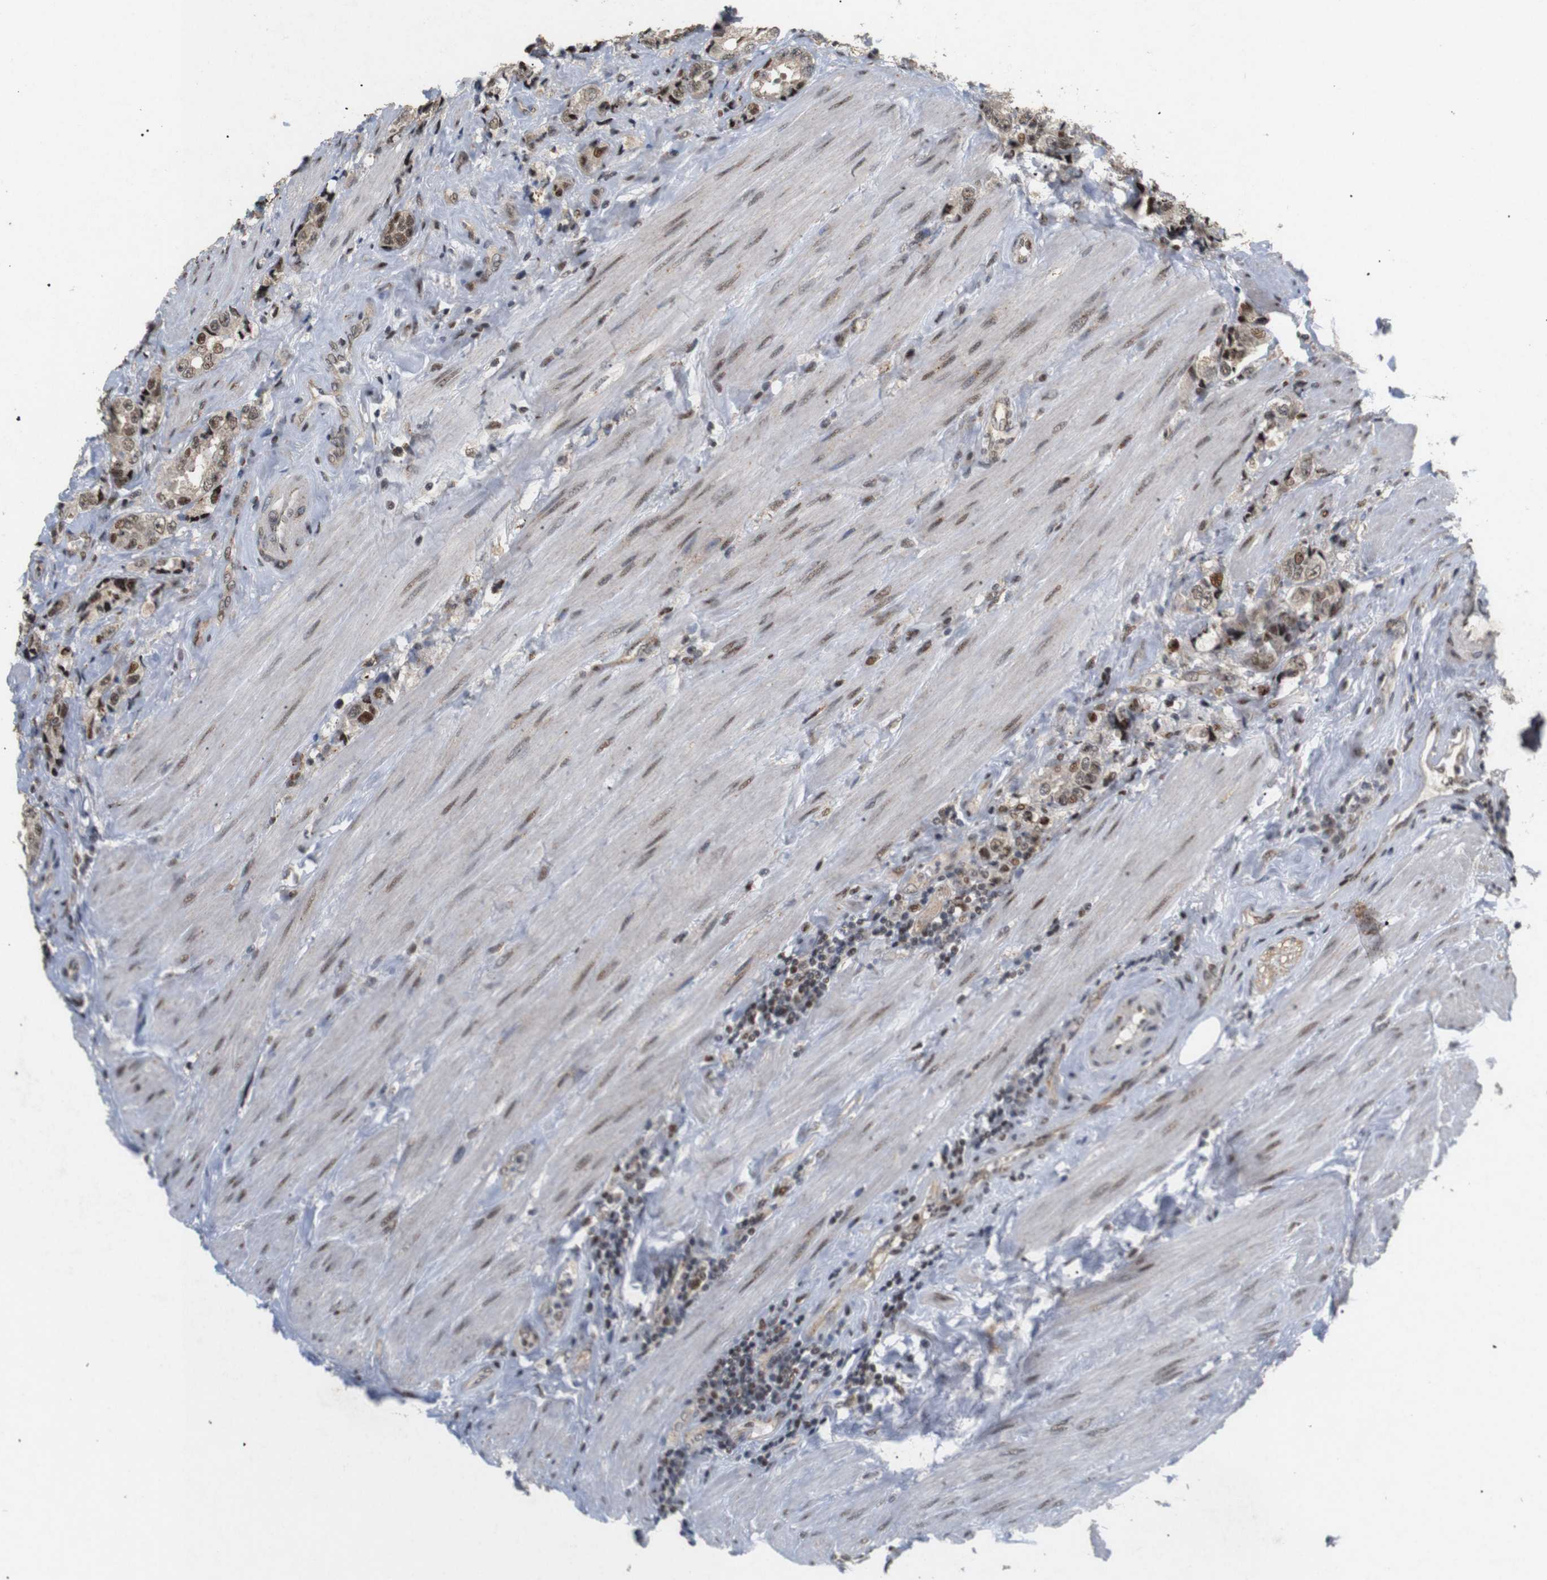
{"staining": {"intensity": "moderate", "quantity": ">75%", "location": "cytoplasmic/membranous,nuclear"}, "tissue": "prostate cancer", "cell_type": "Tumor cells", "image_type": "cancer", "snomed": [{"axis": "morphology", "description": "Adenocarcinoma, High grade"}, {"axis": "topography", "description": "Prostate"}], "caption": "Immunohistochemical staining of human prostate cancer demonstrates moderate cytoplasmic/membranous and nuclear protein expression in approximately >75% of tumor cells.", "gene": "PYM1", "patient": {"sex": "male", "age": 61}}